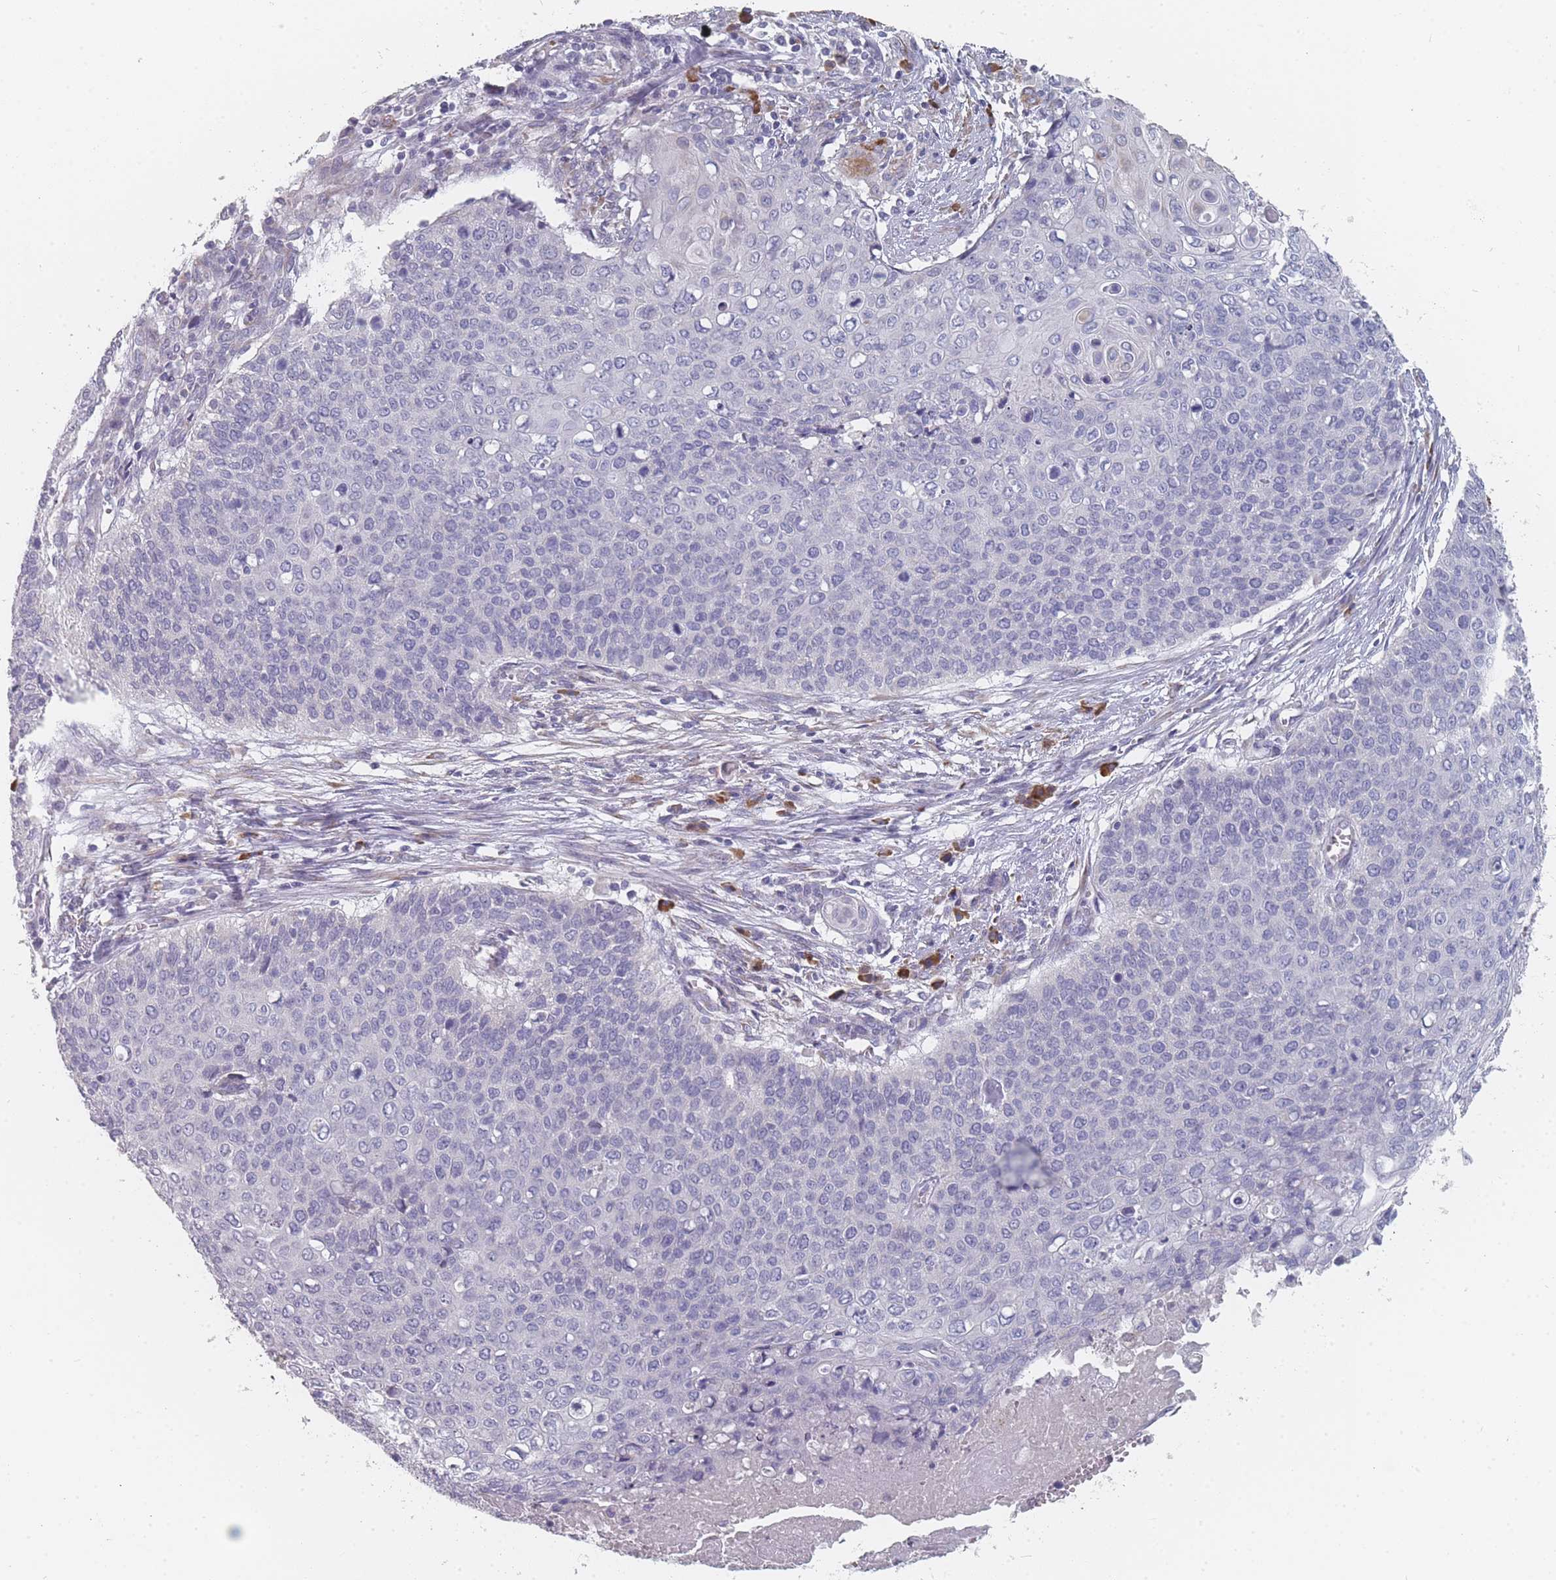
{"staining": {"intensity": "negative", "quantity": "none", "location": "none"}, "tissue": "cervical cancer", "cell_type": "Tumor cells", "image_type": "cancer", "snomed": [{"axis": "morphology", "description": "Squamous cell carcinoma, NOS"}, {"axis": "topography", "description": "Cervix"}], "caption": "Cervical cancer was stained to show a protein in brown. There is no significant positivity in tumor cells.", "gene": "SLC35E4", "patient": {"sex": "female", "age": 39}}